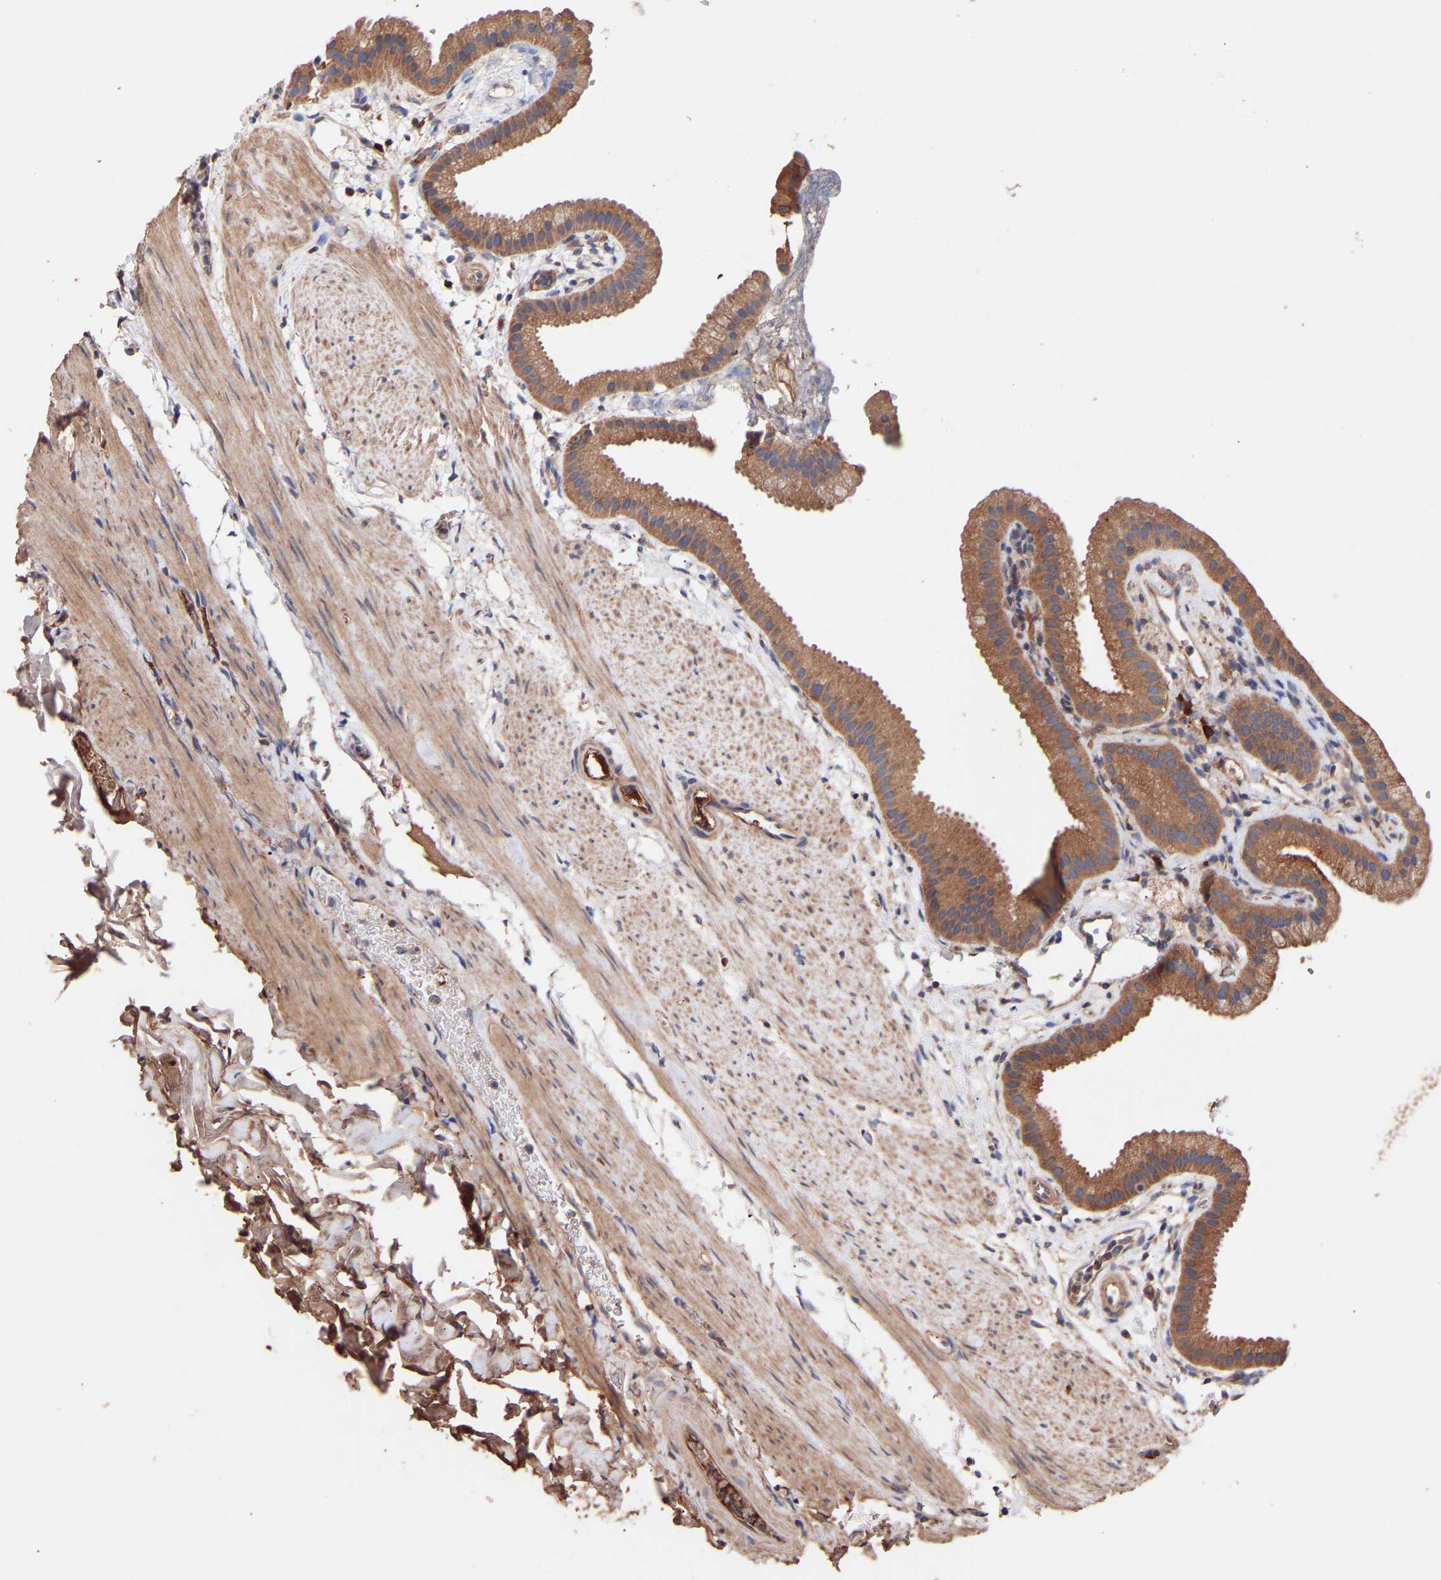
{"staining": {"intensity": "moderate", "quantity": ">75%", "location": "cytoplasmic/membranous"}, "tissue": "gallbladder", "cell_type": "Glandular cells", "image_type": "normal", "snomed": [{"axis": "morphology", "description": "Normal tissue, NOS"}, {"axis": "topography", "description": "Gallbladder"}], "caption": "The photomicrograph exhibits staining of normal gallbladder, revealing moderate cytoplasmic/membranous protein positivity (brown color) within glandular cells.", "gene": "TMEM268", "patient": {"sex": "female", "age": 64}}